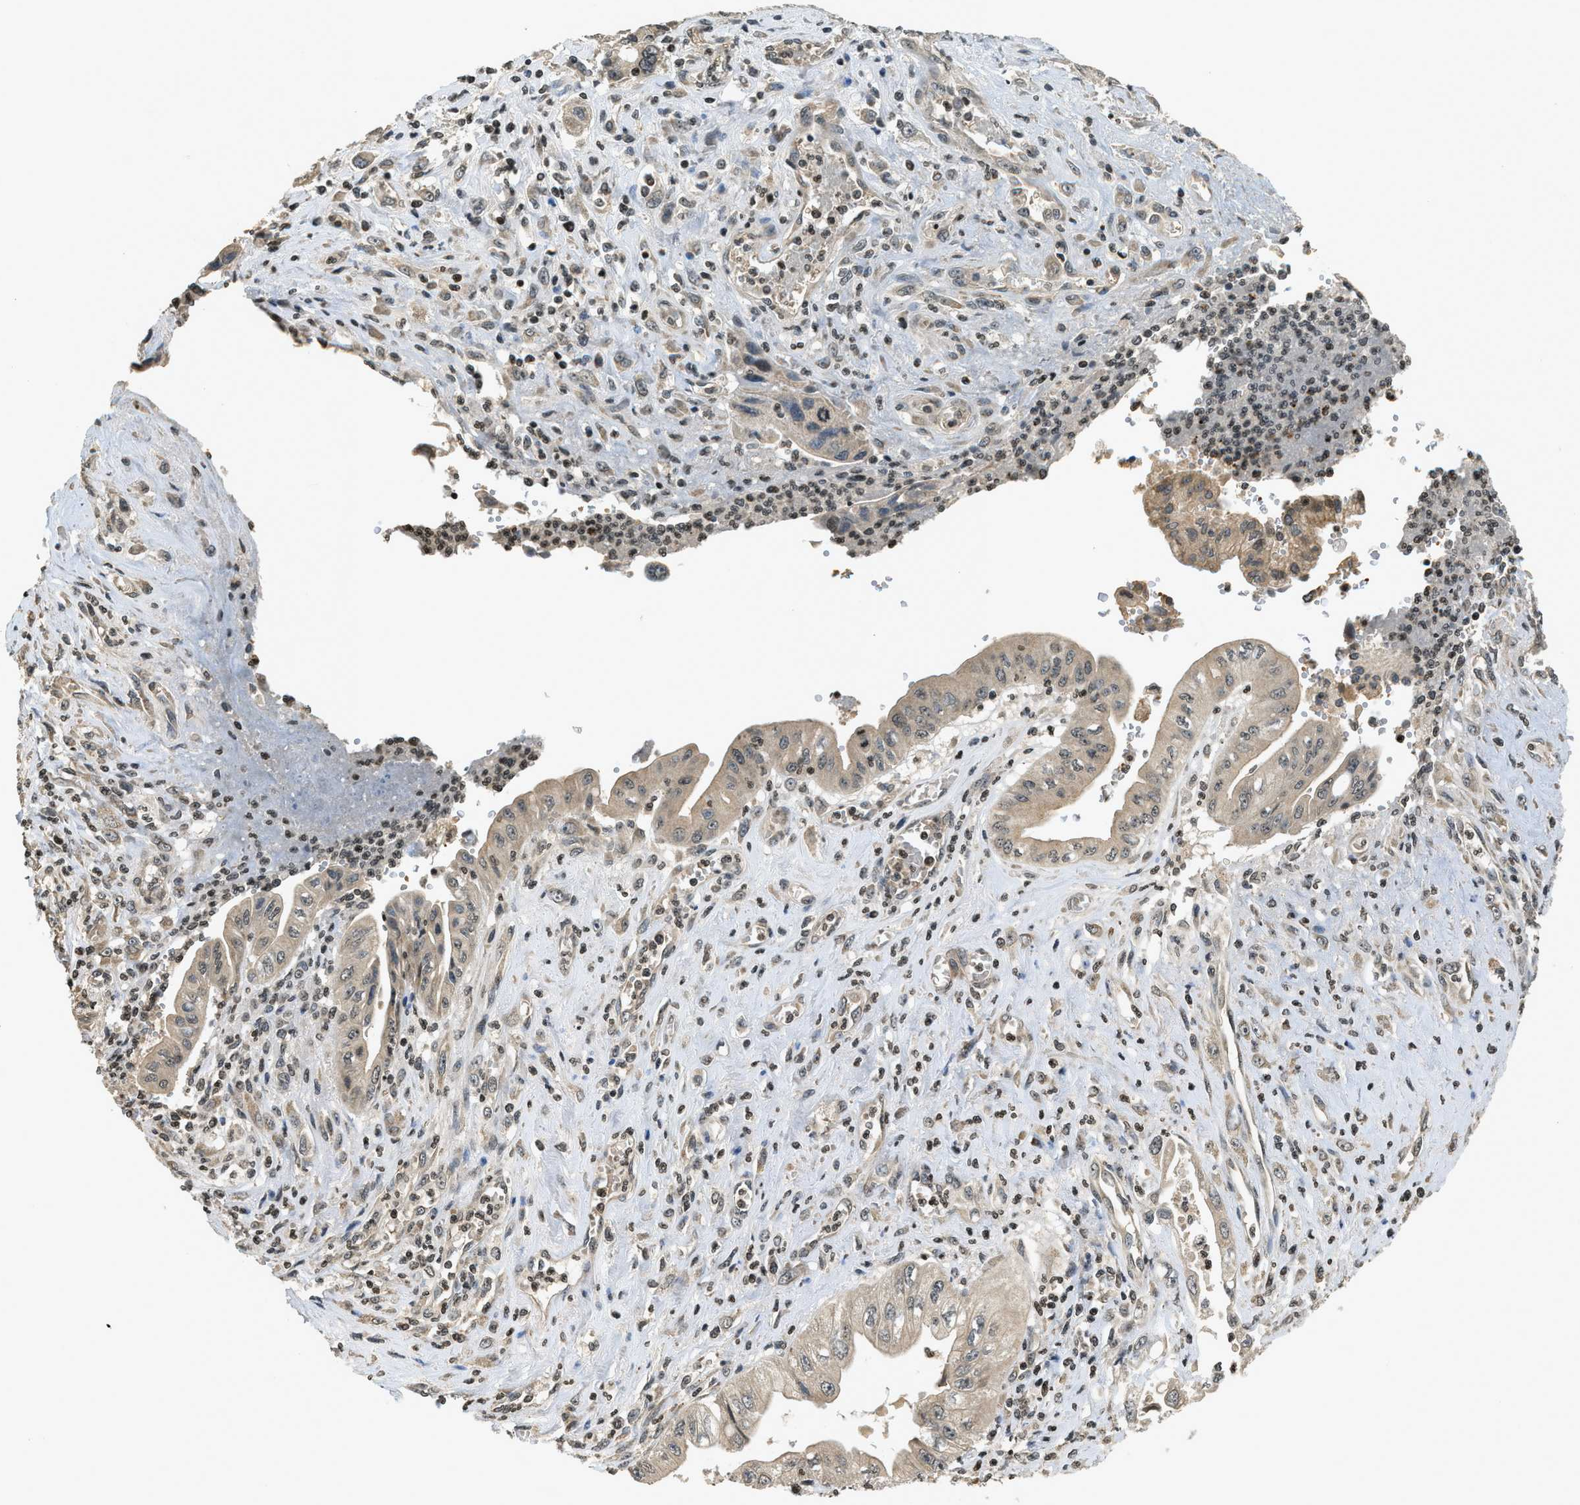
{"staining": {"intensity": "moderate", "quantity": ">75%", "location": "cytoplasmic/membranous"}, "tissue": "pancreatic cancer", "cell_type": "Tumor cells", "image_type": "cancer", "snomed": [{"axis": "morphology", "description": "Adenocarcinoma, NOS"}, {"axis": "topography", "description": "Pancreas"}], "caption": "Protein expression analysis of pancreatic cancer reveals moderate cytoplasmic/membranous staining in approximately >75% of tumor cells.", "gene": "SIAH1", "patient": {"sex": "female", "age": 73}}